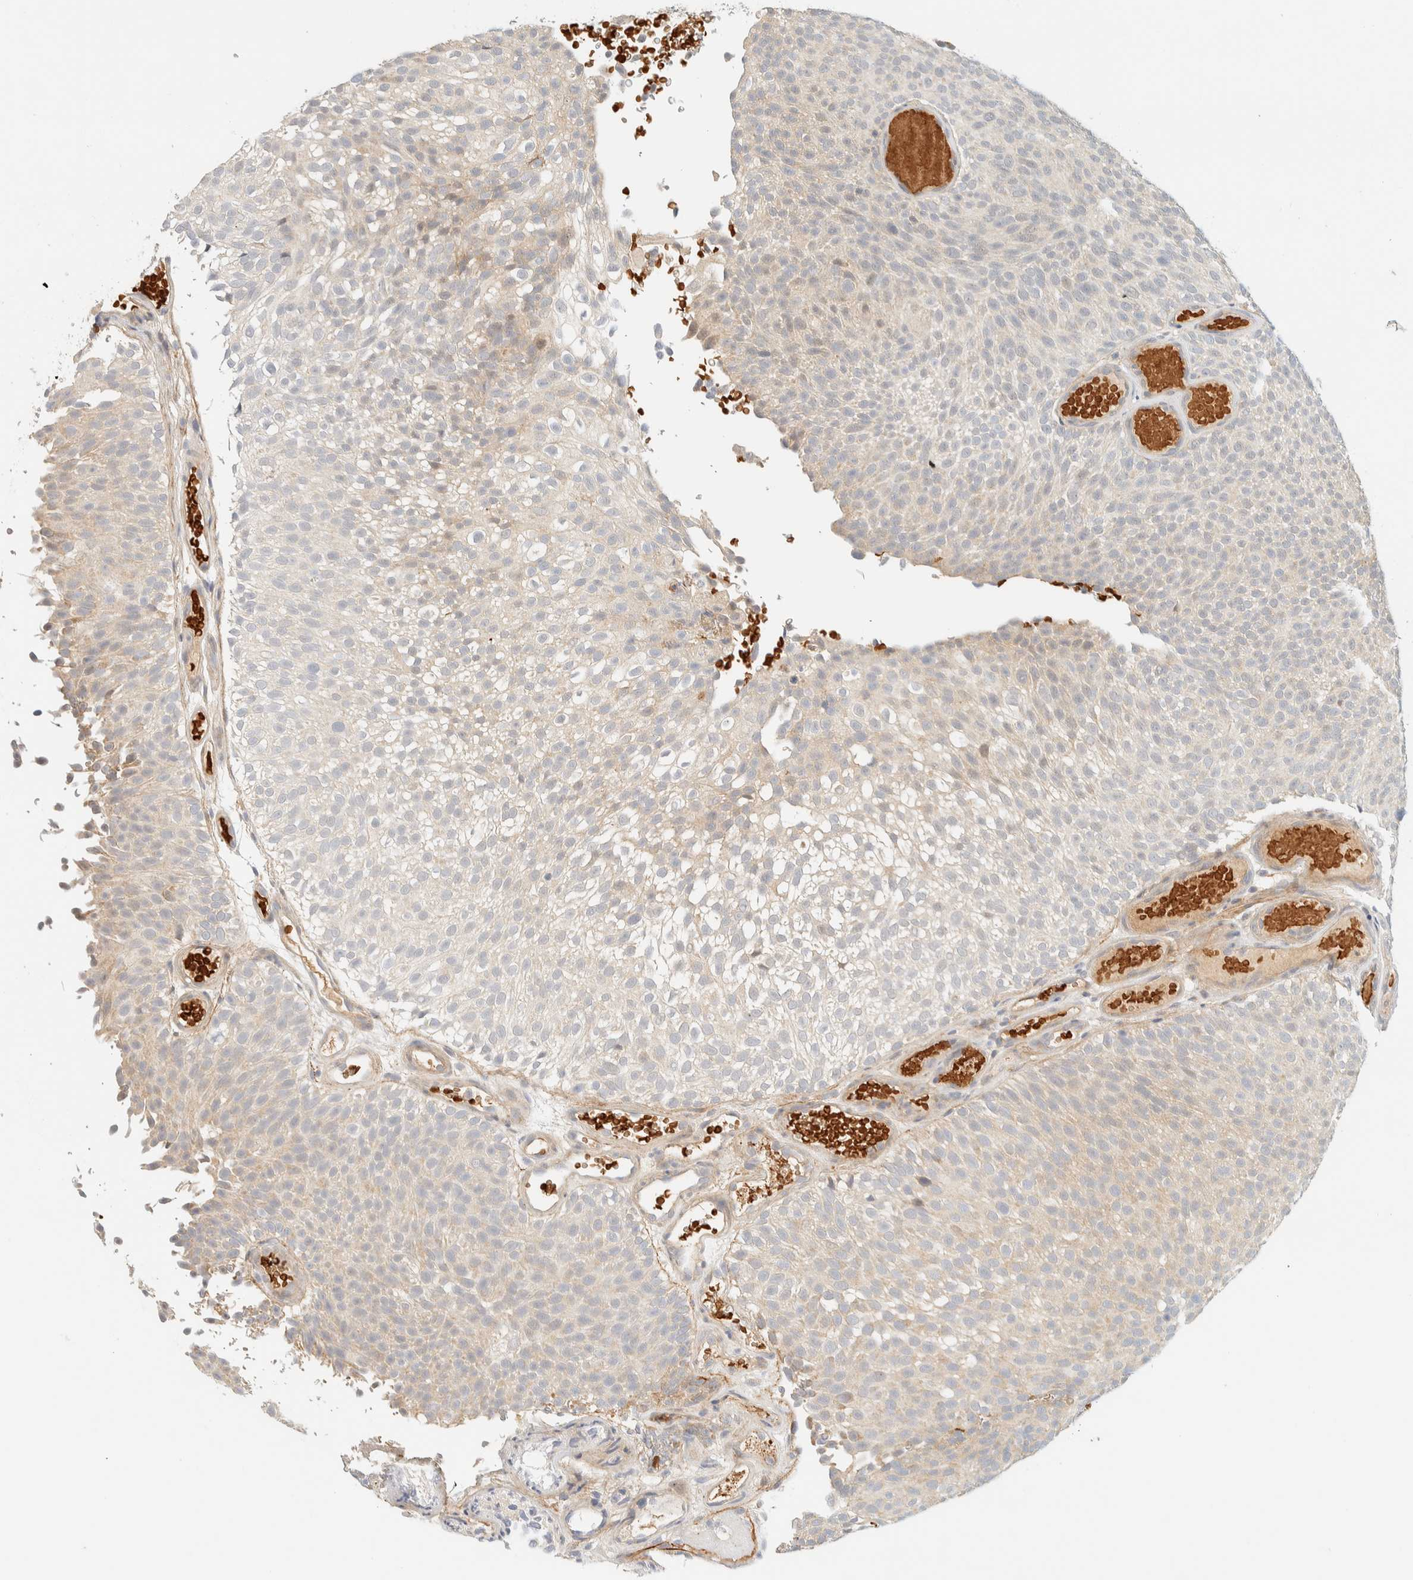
{"staining": {"intensity": "weak", "quantity": "25%-75%", "location": "cytoplasmic/membranous"}, "tissue": "urothelial cancer", "cell_type": "Tumor cells", "image_type": "cancer", "snomed": [{"axis": "morphology", "description": "Urothelial carcinoma, Low grade"}, {"axis": "topography", "description": "Urinary bladder"}], "caption": "Approximately 25%-75% of tumor cells in urothelial cancer show weak cytoplasmic/membranous protein positivity as visualized by brown immunohistochemical staining.", "gene": "TNK1", "patient": {"sex": "male", "age": 78}}